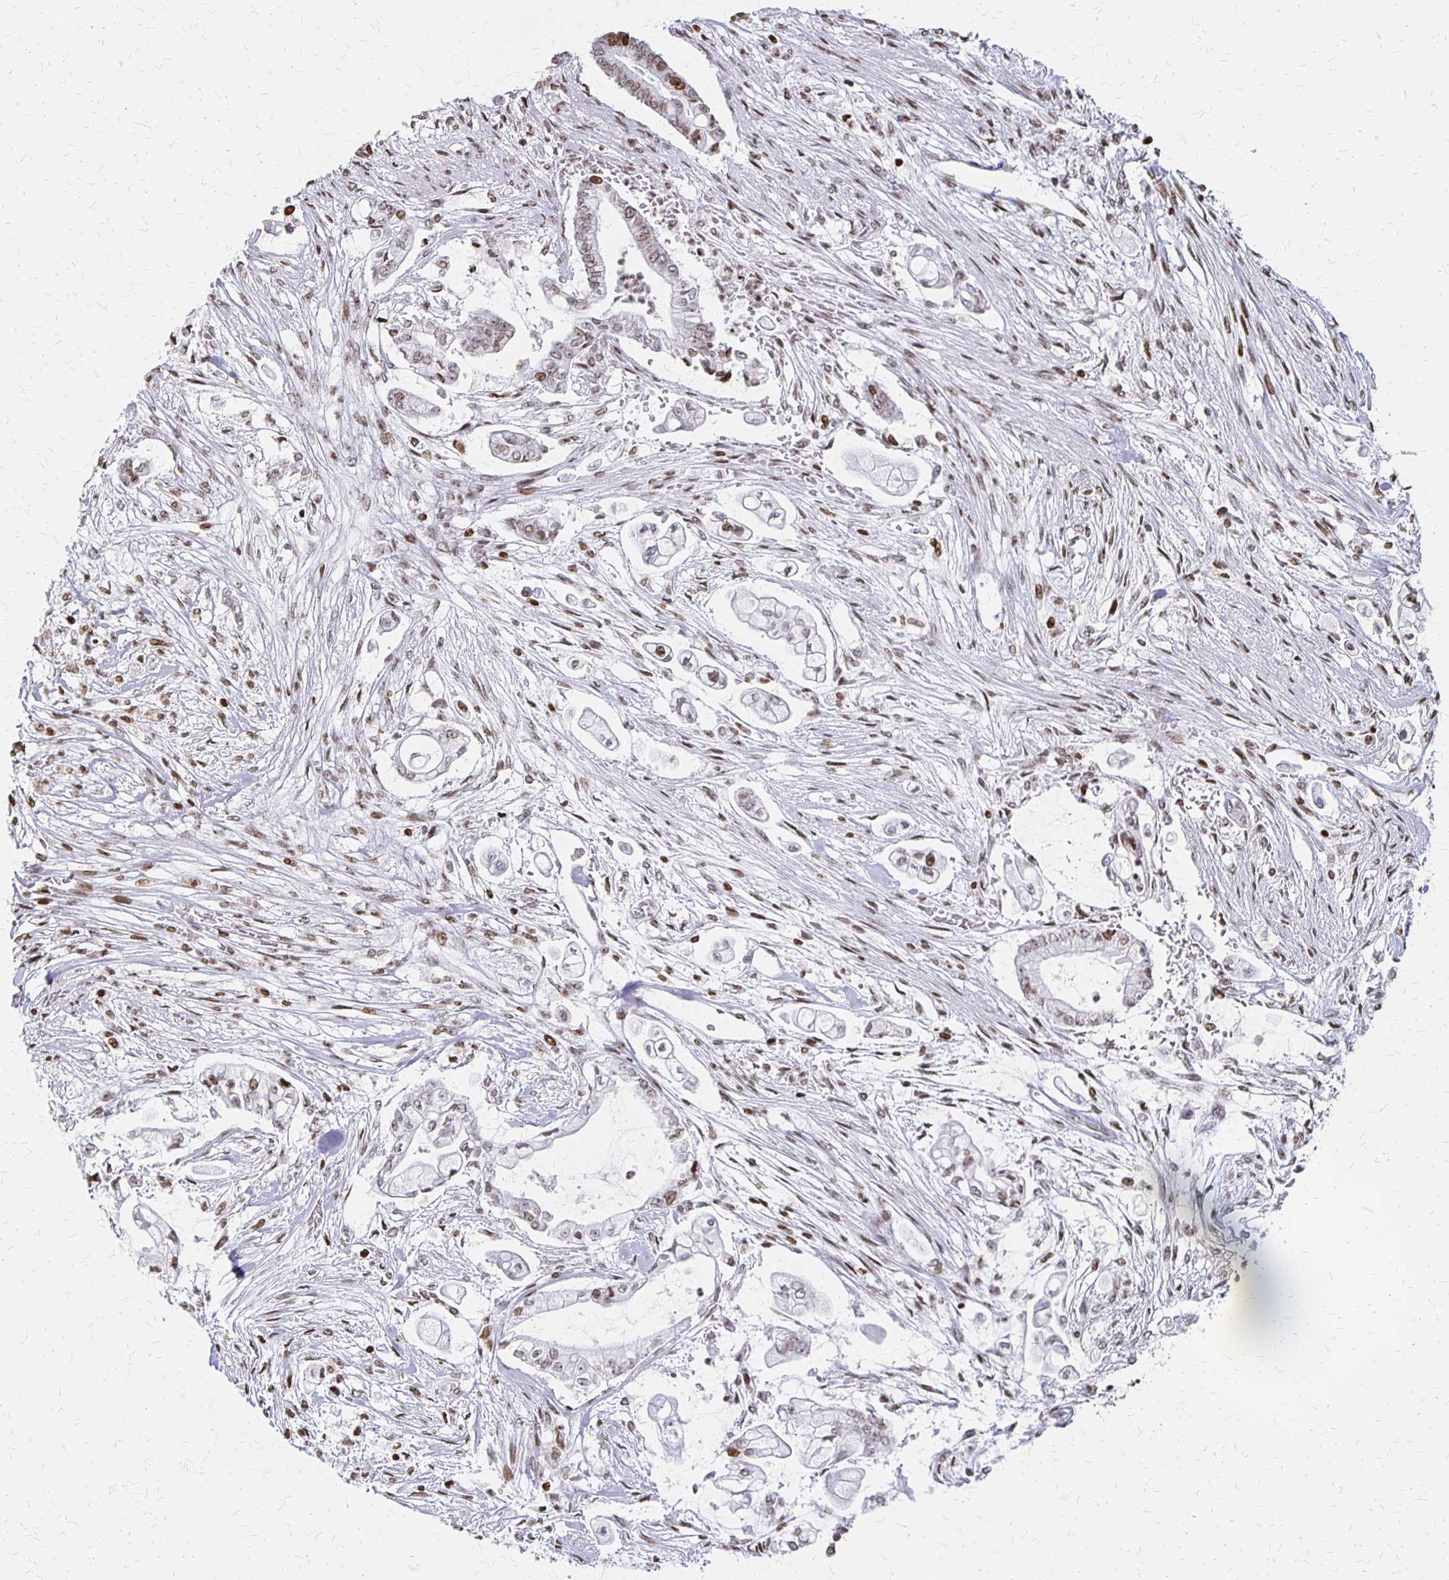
{"staining": {"intensity": "weak", "quantity": "25%-75%", "location": "nuclear"}, "tissue": "pancreatic cancer", "cell_type": "Tumor cells", "image_type": "cancer", "snomed": [{"axis": "morphology", "description": "Adenocarcinoma, NOS"}, {"axis": "topography", "description": "Pancreas"}], "caption": "Immunohistochemical staining of human pancreatic cancer (adenocarcinoma) exhibits low levels of weak nuclear expression in about 25%-75% of tumor cells.", "gene": "ZNF280C", "patient": {"sex": "female", "age": 69}}